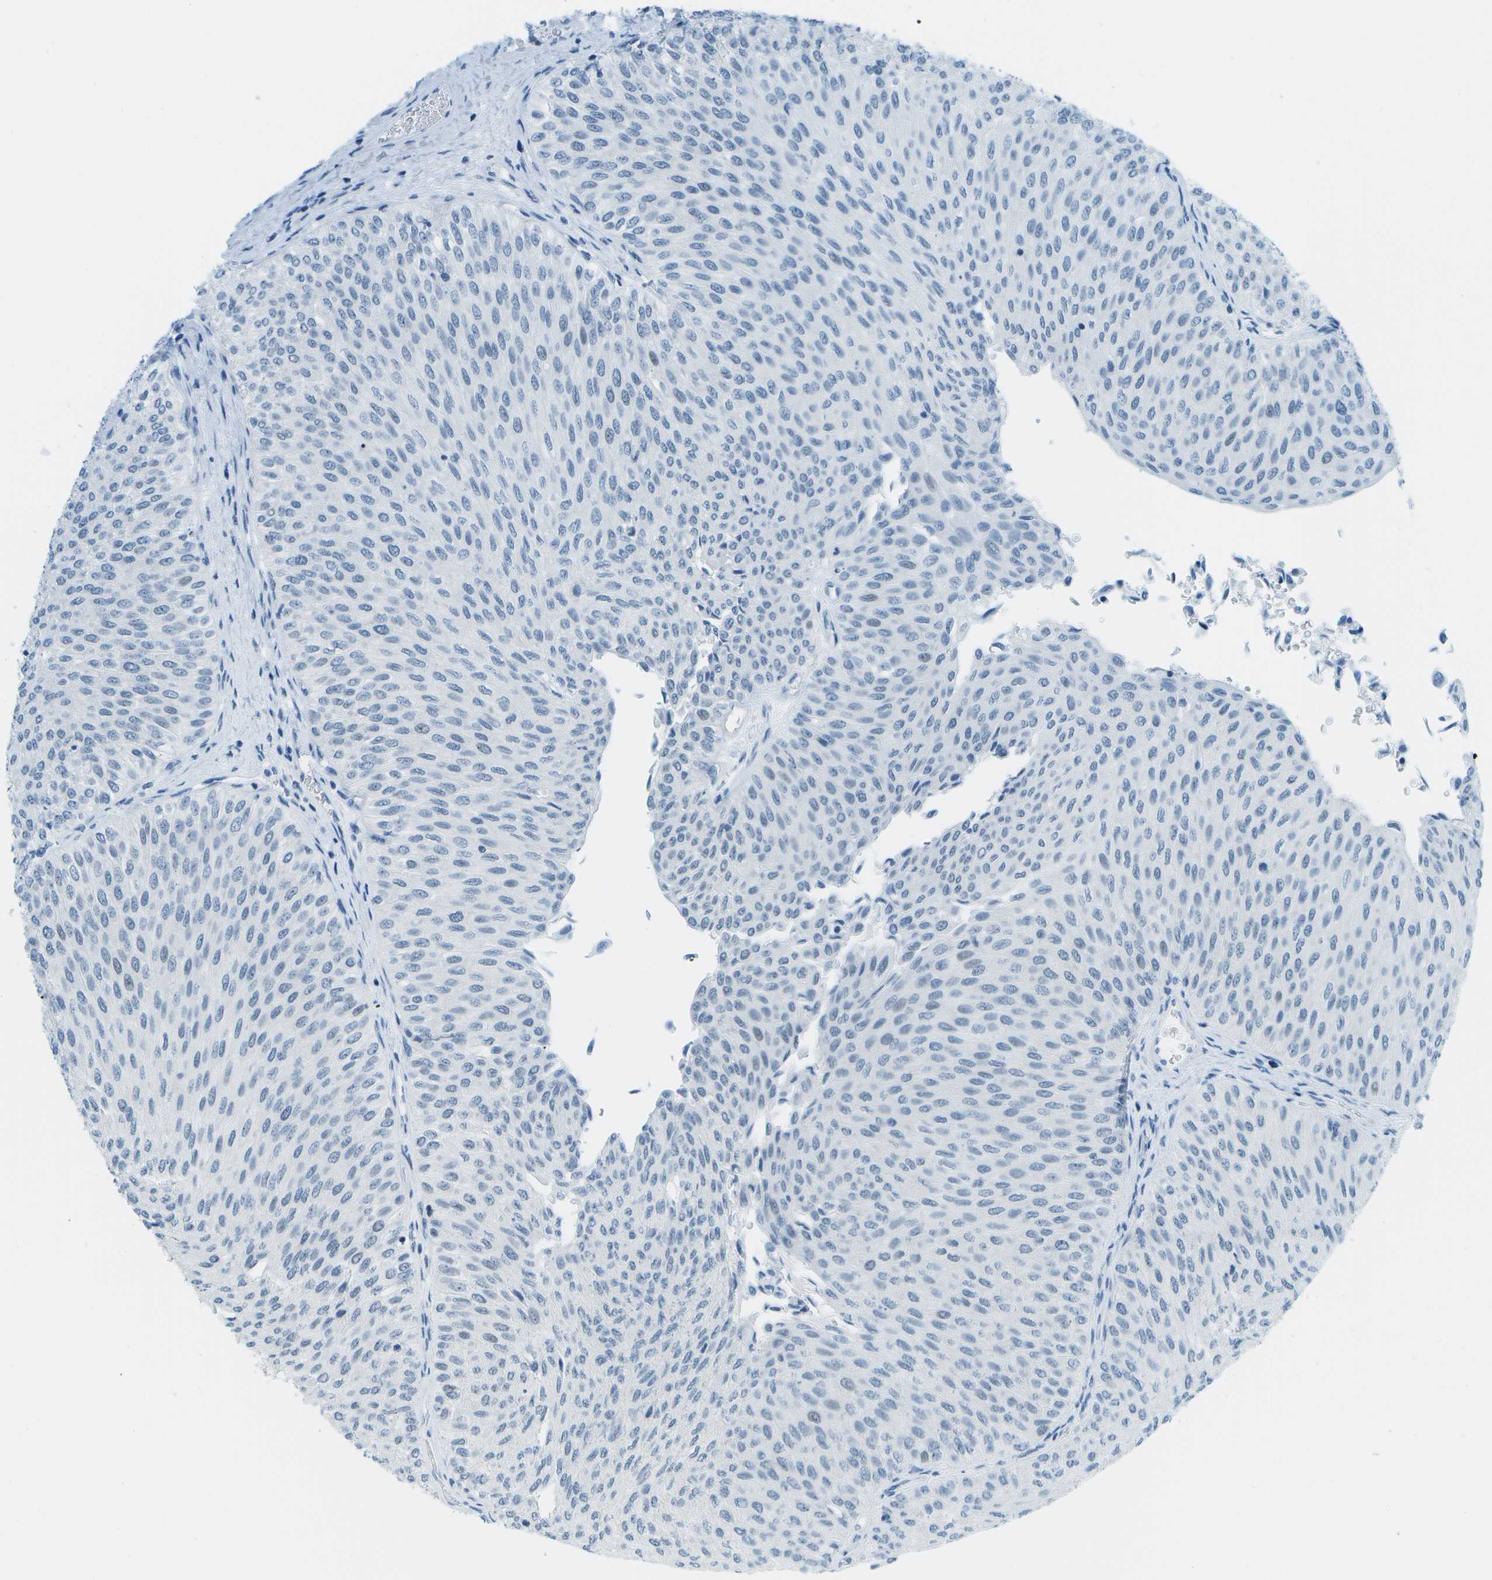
{"staining": {"intensity": "negative", "quantity": "none", "location": "none"}, "tissue": "urothelial cancer", "cell_type": "Tumor cells", "image_type": "cancer", "snomed": [{"axis": "morphology", "description": "Urothelial carcinoma, Low grade"}, {"axis": "topography", "description": "Urinary bladder"}], "caption": "This is a image of immunohistochemistry (IHC) staining of low-grade urothelial carcinoma, which shows no expression in tumor cells. (Immunohistochemistry, brightfield microscopy, high magnification).", "gene": "NEK11", "patient": {"sex": "male", "age": 78}}